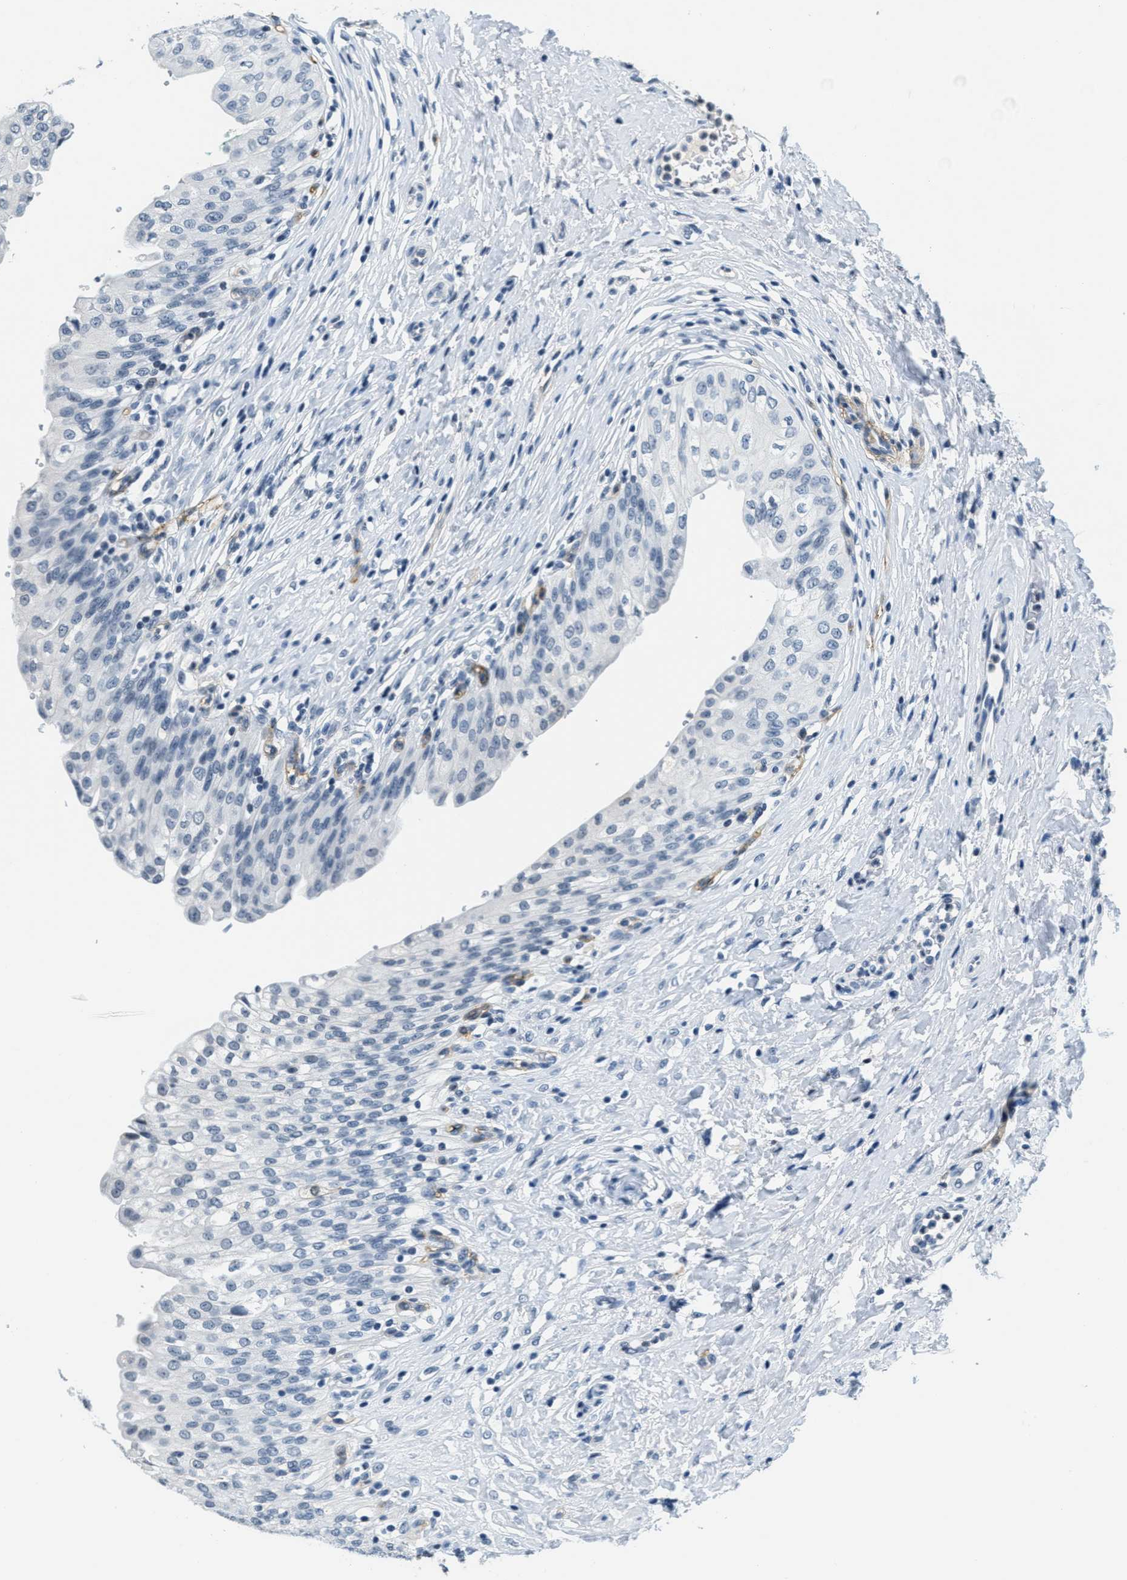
{"staining": {"intensity": "negative", "quantity": "none", "location": "none"}, "tissue": "urinary bladder", "cell_type": "Urothelial cells", "image_type": "normal", "snomed": [{"axis": "morphology", "description": "Urothelial carcinoma, High grade"}, {"axis": "topography", "description": "Urinary bladder"}], "caption": "High magnification brightfield microscopy of benign urinary bladder stained with DAB (brown) and counterstained with hematoxylin (blue): urothelial cells show no significant staining. Brightfield microscopy of IHC stained with DAB (brown) and hematoxylin (blue), captured at high magnification.", "gene": "CA4", "patient": {"sex": "male", "age": 46}}